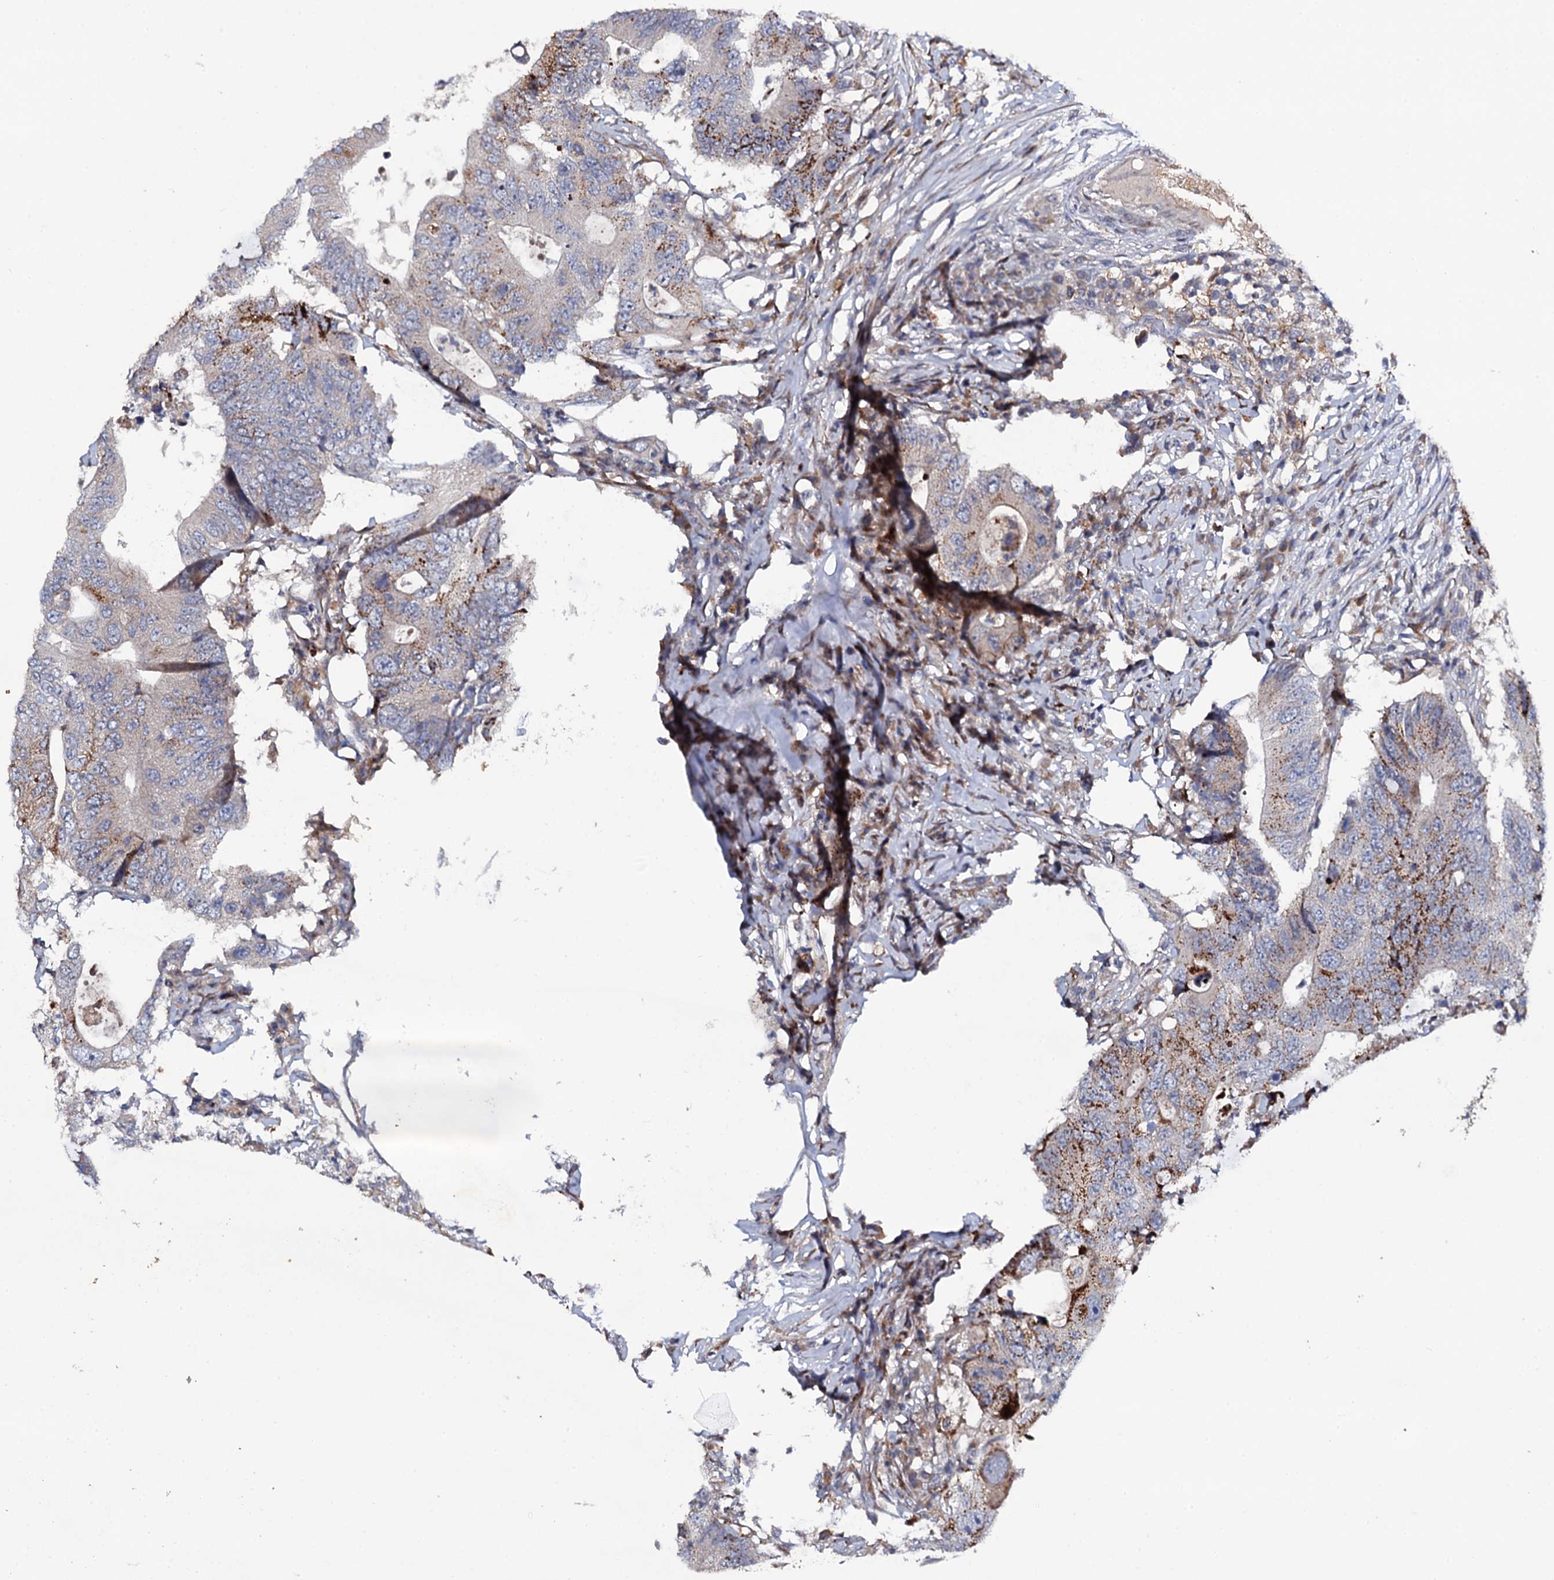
{"staining": {"intensity": "moderate", "quantity": "25%-75%", "location": "cytoplasmic/membranous"}, "tissue": "colorectal cancer", "cell_type": "Tumor cells", "image_type": "cancer", "snomed": [{"axis": "morphology", "description": "Adenocarcinoma, NOS"}, {"axis": "topography", "description": "Colon"}], "caption": "A histopathology image of colorectal adenocarcinoma stained for a protein exhibits moderate cytoplasmic/membranous brown staining in tumor cells. (IHC, brightfield microscopy, high magnification).", "gene": "LRRC28", "patient": {"sex": "male", "age": 71}}